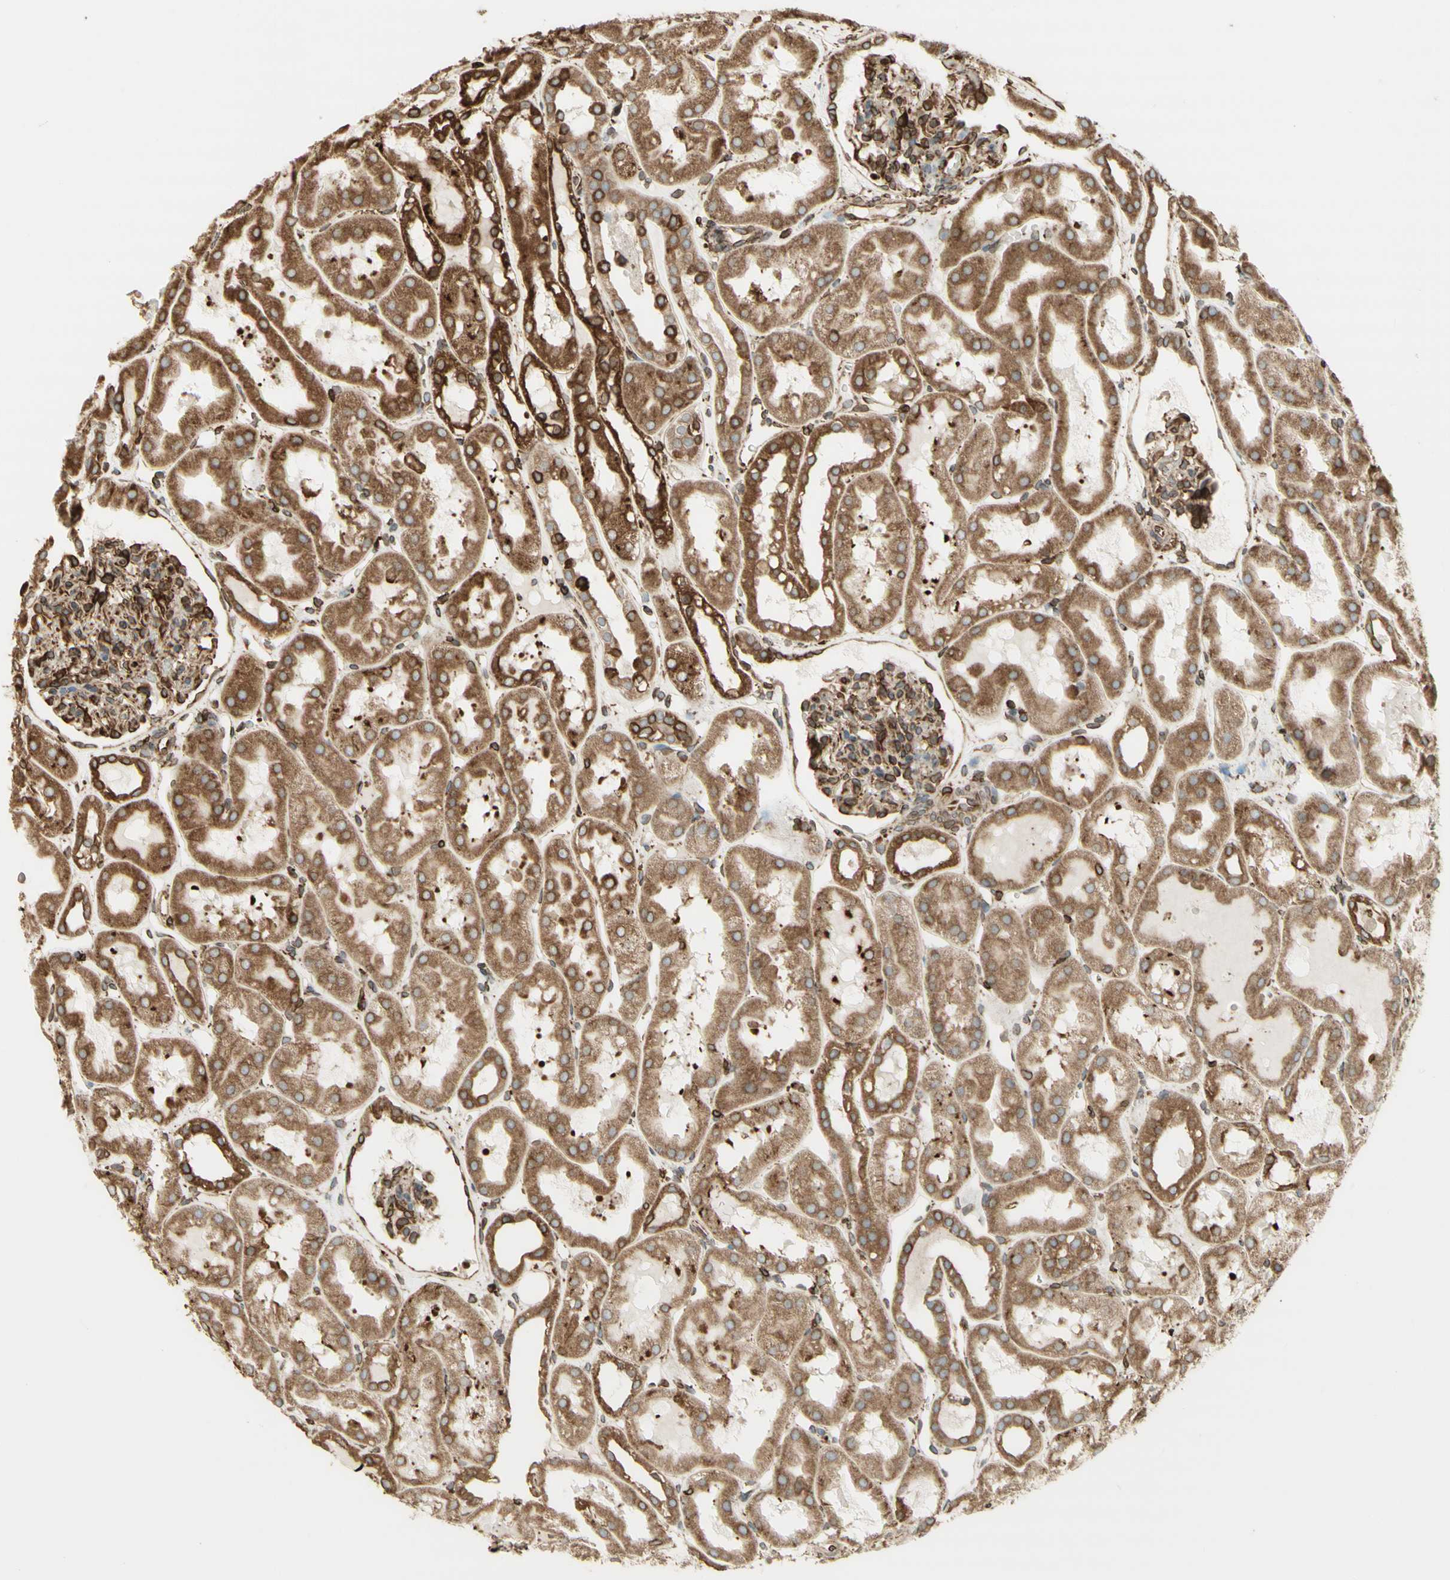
{"staining": {"intensity": "moderate", "quantity": "25%-75%", "location": "cytoplasmic/membranous"}, "tissue": "kidney", "cell_type": "Cells in glomeruli", "image_type": "normal", "snomed": [{"axis": "morphology", "description": "Normal tissue, NOS"}, {"axis": "topography", "description": "Kidney"}, {"axis": "topography", "description": "Urinary bladder"}], "caption": "The micrograph reveals immunohistochemical staining of unremarkable kidney. There is moderate cytoplasmic/membranous staining is present in approximately 25%-75% of cells in glomeruli.", "gene": "CANX", "patient": {"sex": "male", "age": 16}}